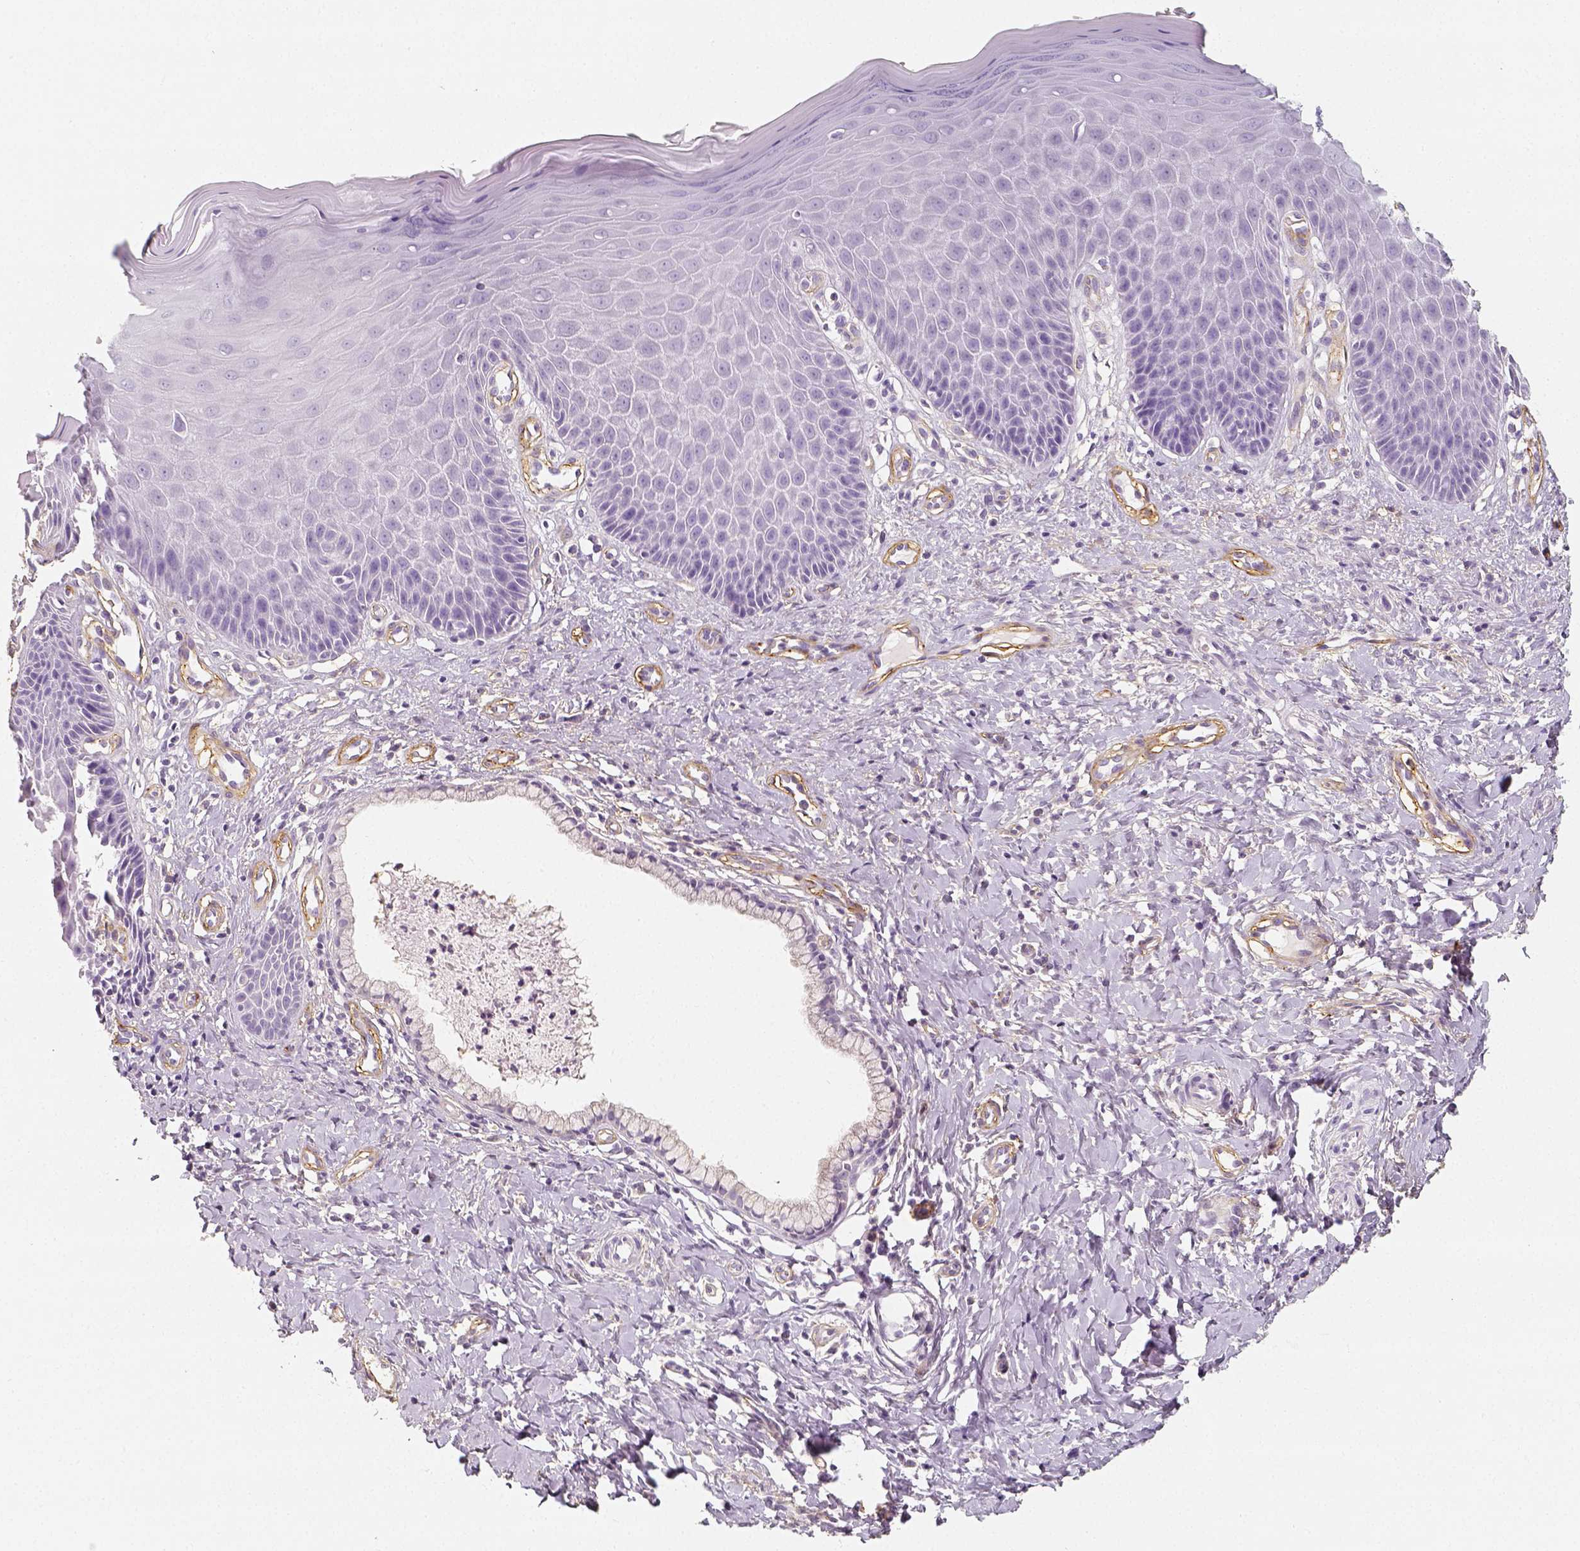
{"staining": {"intensity": "negative", "quantity": "none", "location": "none"}, "tissue": "vagina", "cell_type": "Squamous epithelial cells", "image_type": "normal", "snomed": [{"axis": "morphology", "description": "Normal tissue, NOS"}, {"axis": "topography", "description": "Vagina"}], "caption": "IHC micrograph of benign human vagina stained for a protein (brown), which exhibits no staining in squamous epithelial cells.", "gene": "THY1", "patient": {"sex": "female", "age": 83}}